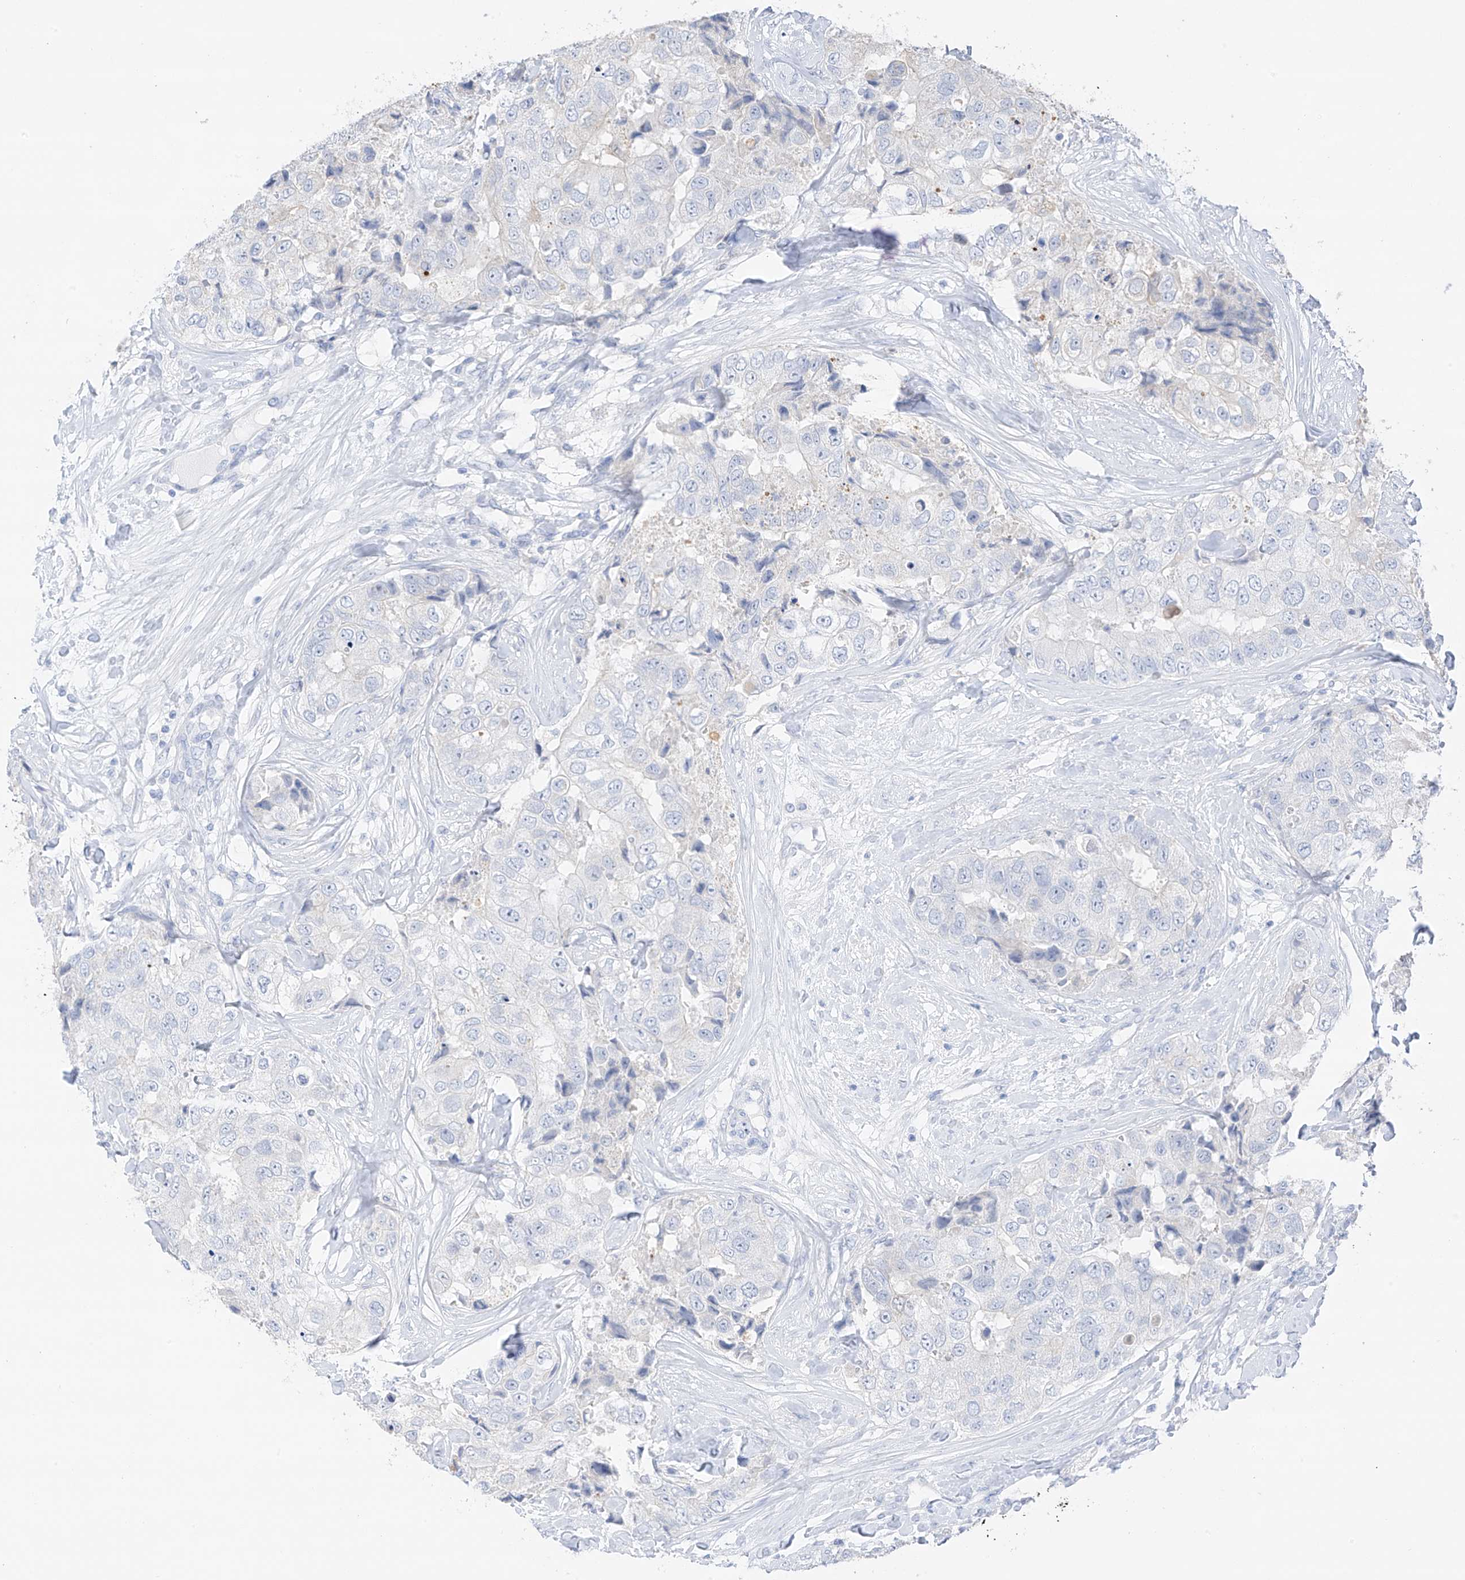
{"staining": {"intensity": "negative", "quantity": "none", "location": "none"}, "tissue": "breast cancer", "cell_type": "Tumor cells", "image_type": "cancer", "snomed": [{"axis": "morphology", "description": "Duct carcinoma"}, {"axis": "topography", "description": "Breast"}], "caption": "Tumor cells are negative for protein expression in human breast cancer.", "gene": "CAPN13", "patient": {"sex": "female", "age": 62}}